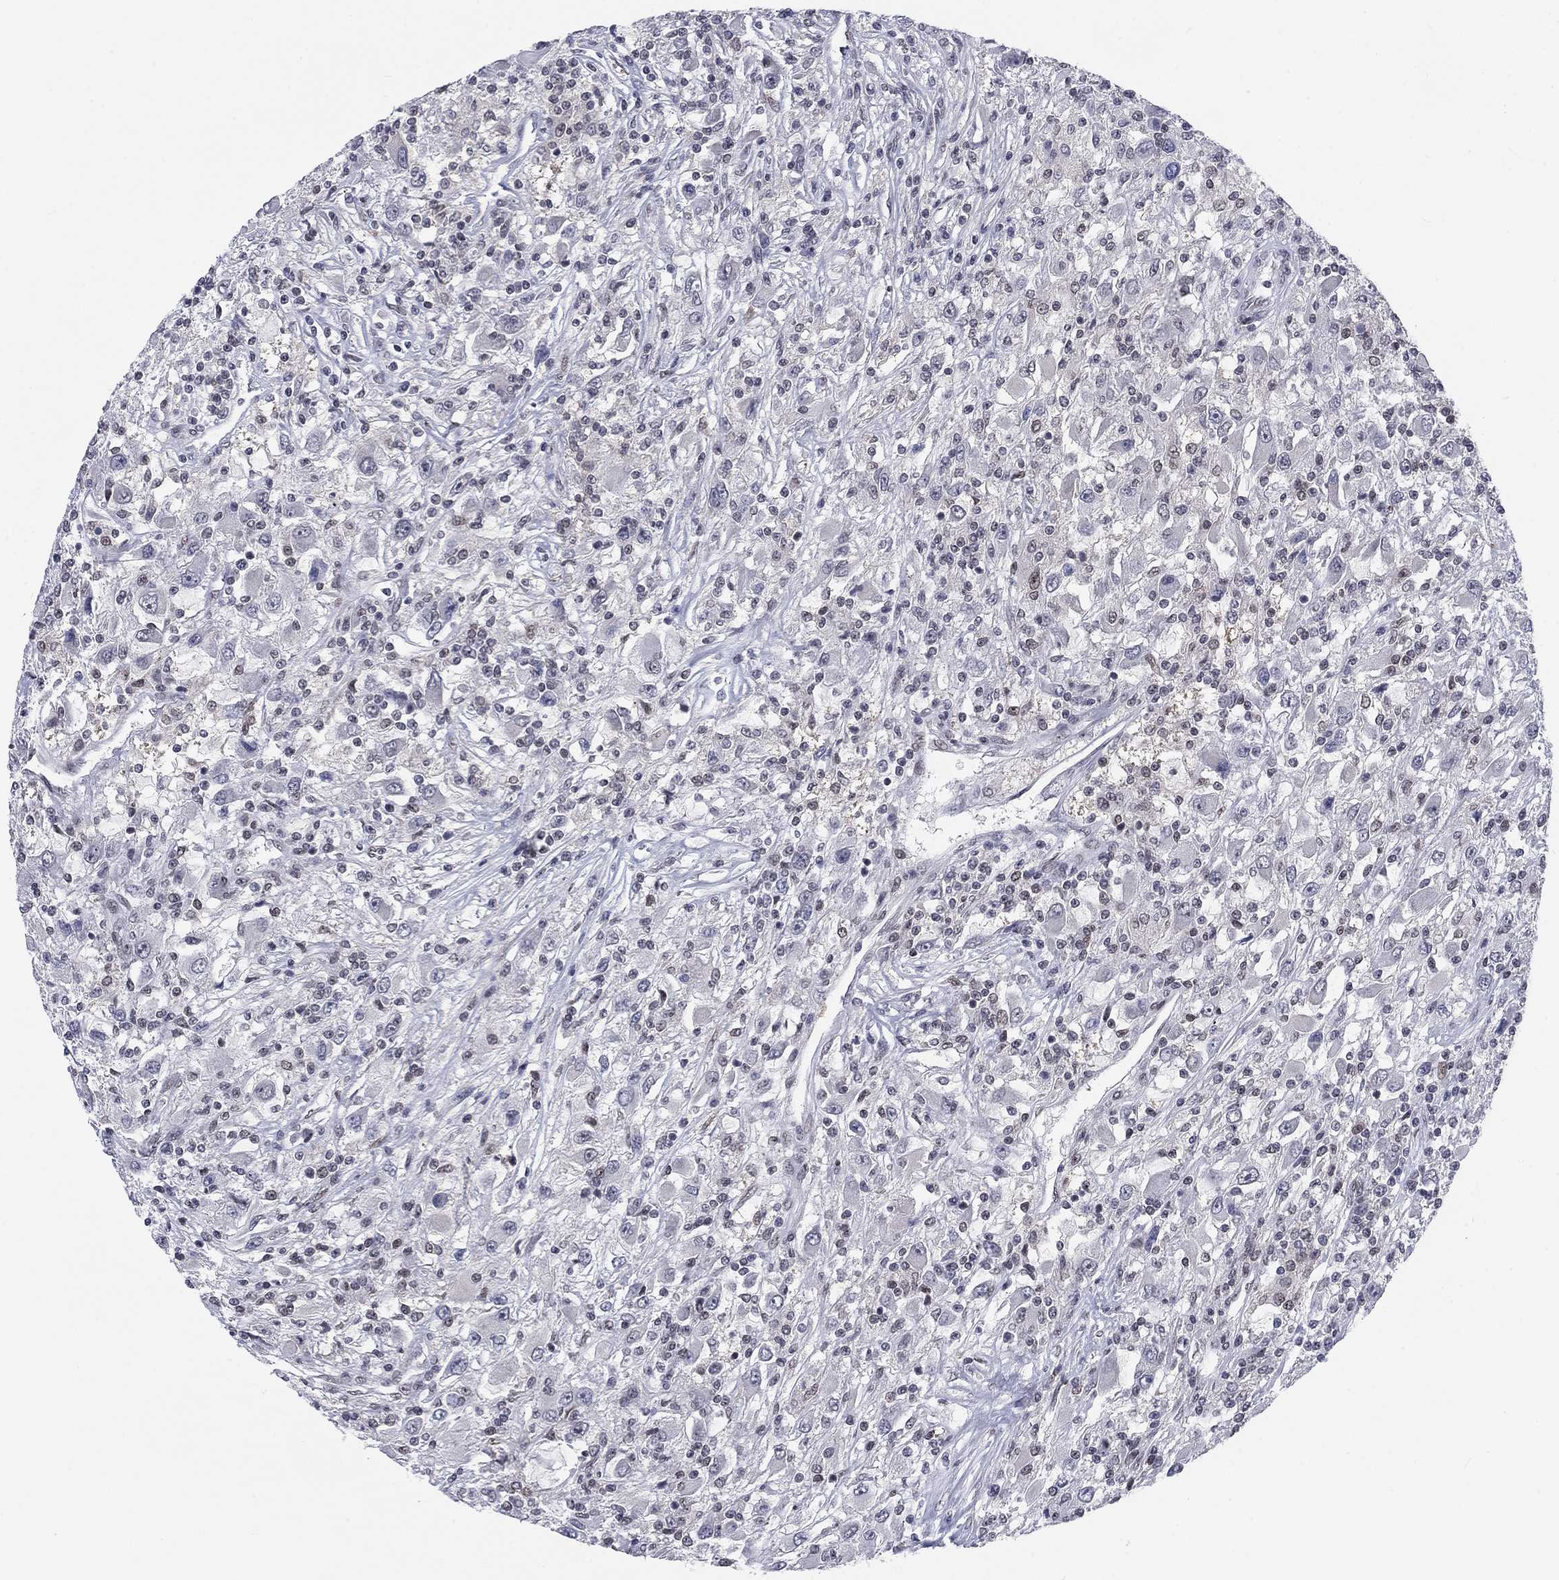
{"staining": {"intensity": "negative", "quantity": "none", "location": "none"}, "tissue": "renal cancer", "cell_type": "Tumor cells", "image_type": "cancer", "snomed": [{"axis": "morphology", "description": "Adenocarcinoma, NOS"}, {"axis": "topography", "description": "Kidney"}], "caption": "Immunohistochemistry histopathology image of human renal cancer (adenocarcinoma) stained for a protein (brown), which displays no staining in tumor cells.", "gene": "FYTTD1", "patient": {"sex": "female", "age": 67}}